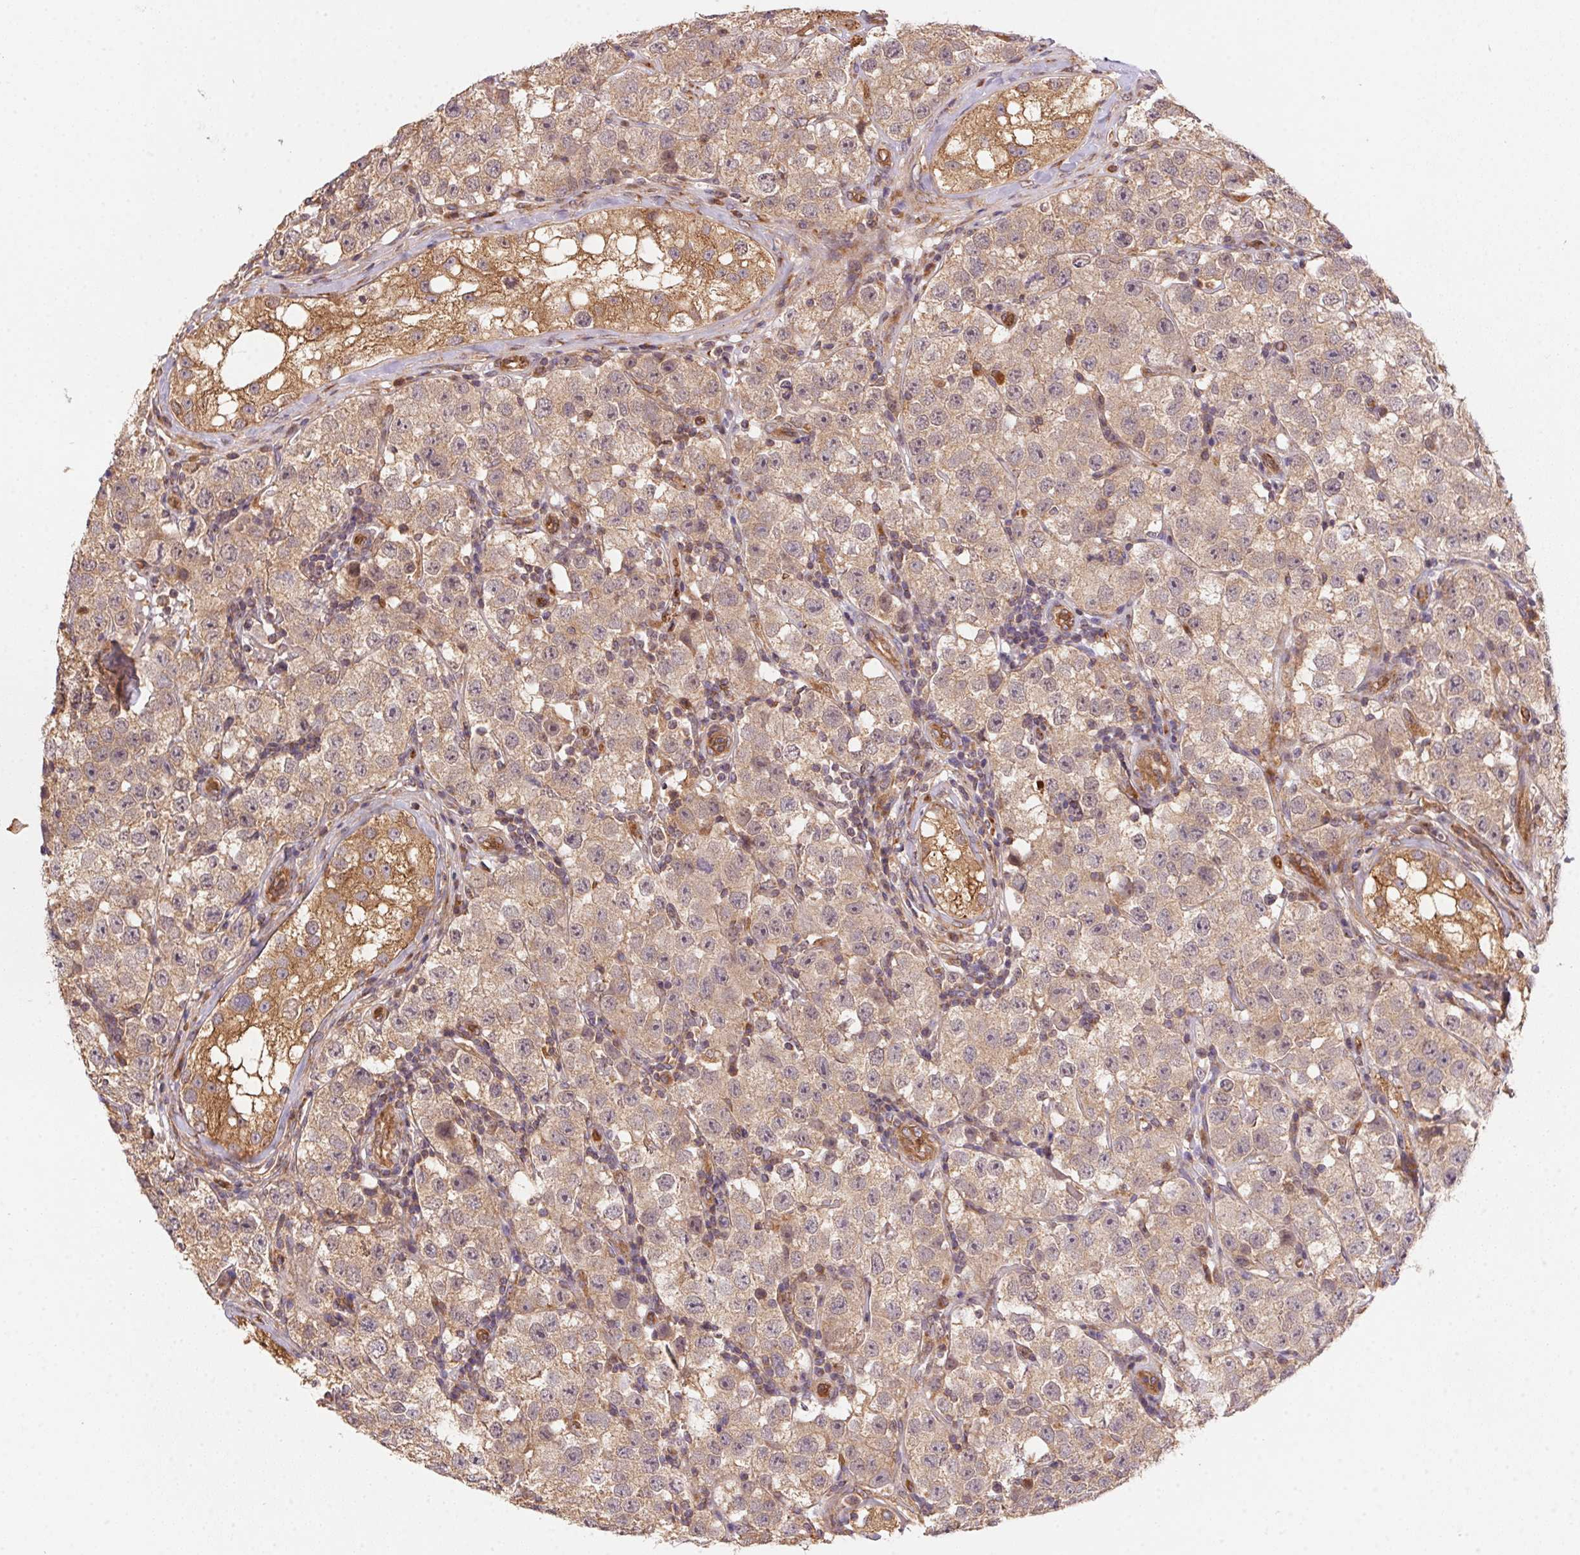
{"staining": {"intensity": "weak", "quantity": ">75%", "location": "cytoplasmic/membranous"}, "tissue": "testis cancer", "cell_type": "Tumor cells", "image_type": "cancer", "snomed": [{"axis": "morphology", "description": "Seminoma, NOS"}, {"axis": "topography", "description": "Testis"}], "caption": "IHC staining of testis seminoma, which reveals low levels of weak cytoplasmic/membranous expression in approximately >75% of tumor cells indicating weak cytoplasmic/membranous protein positivity. The staining was performed using DAB (brown) for protein detection and nuclei were counterstained in hematoxylin (blue).", "gene": "USE1", "patient": {"sex": "male", "age": 34}}